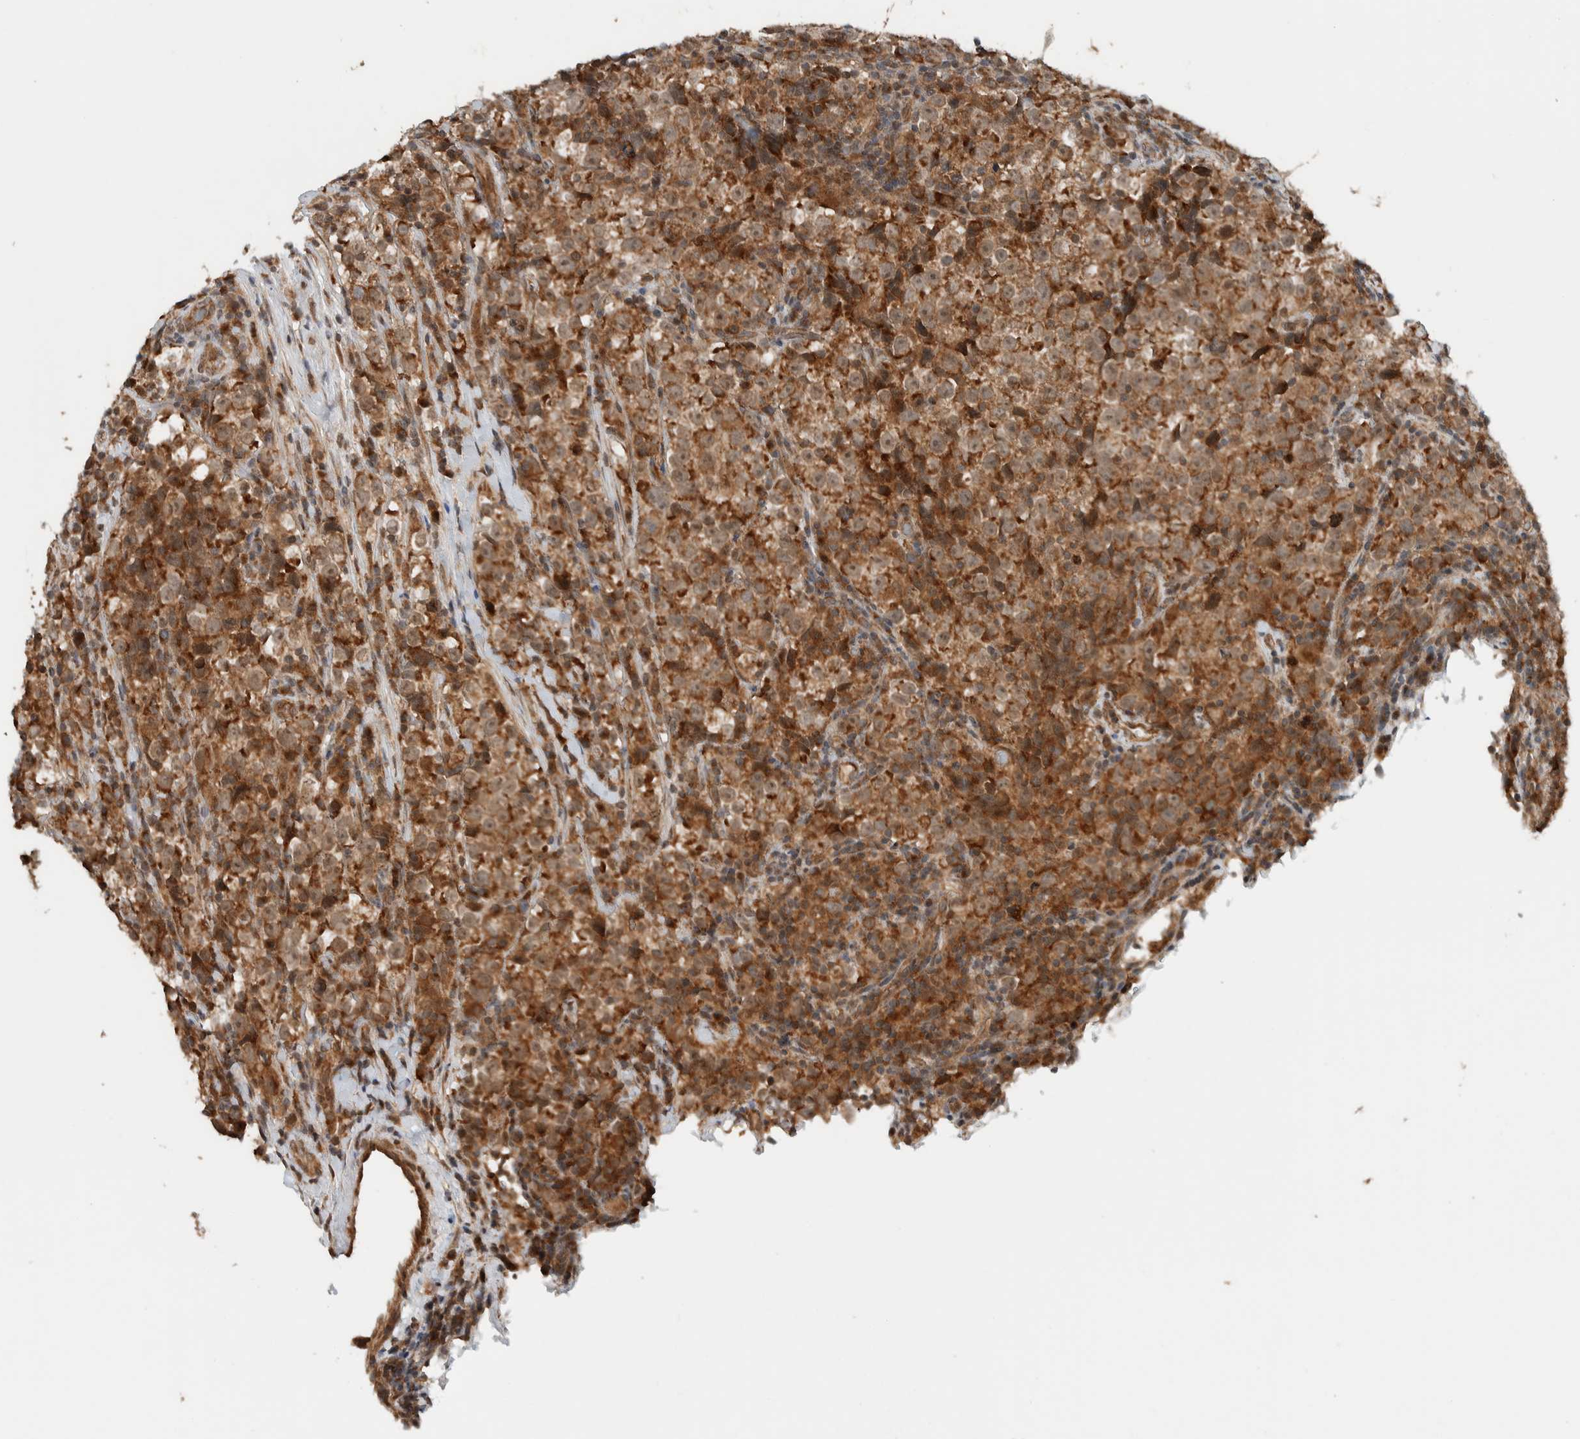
{"staining": {"intensity": "moderate", "quantity": ">75%", "location": "cytoplasmic/membranous"}, "tissue": "testis cancer", "cell_type": "Tumor cells", "image_type": "cancer", "snomed": [{"axis": "morphology", "description": "Normal tissue, NOS"}, {"axis": "morphology", "description": "Seminoma, NOS"}, {"axis": "topography", "description": "Testis"}], "caption": "Brown immunohistochemical staining in human testis seminoma demonstrates moderate cytoplasmic/membranous positivity in approximately >75% of tumor cells.", "gene": "KLHL6", "patient": {"sex": "male", "age": 43}}